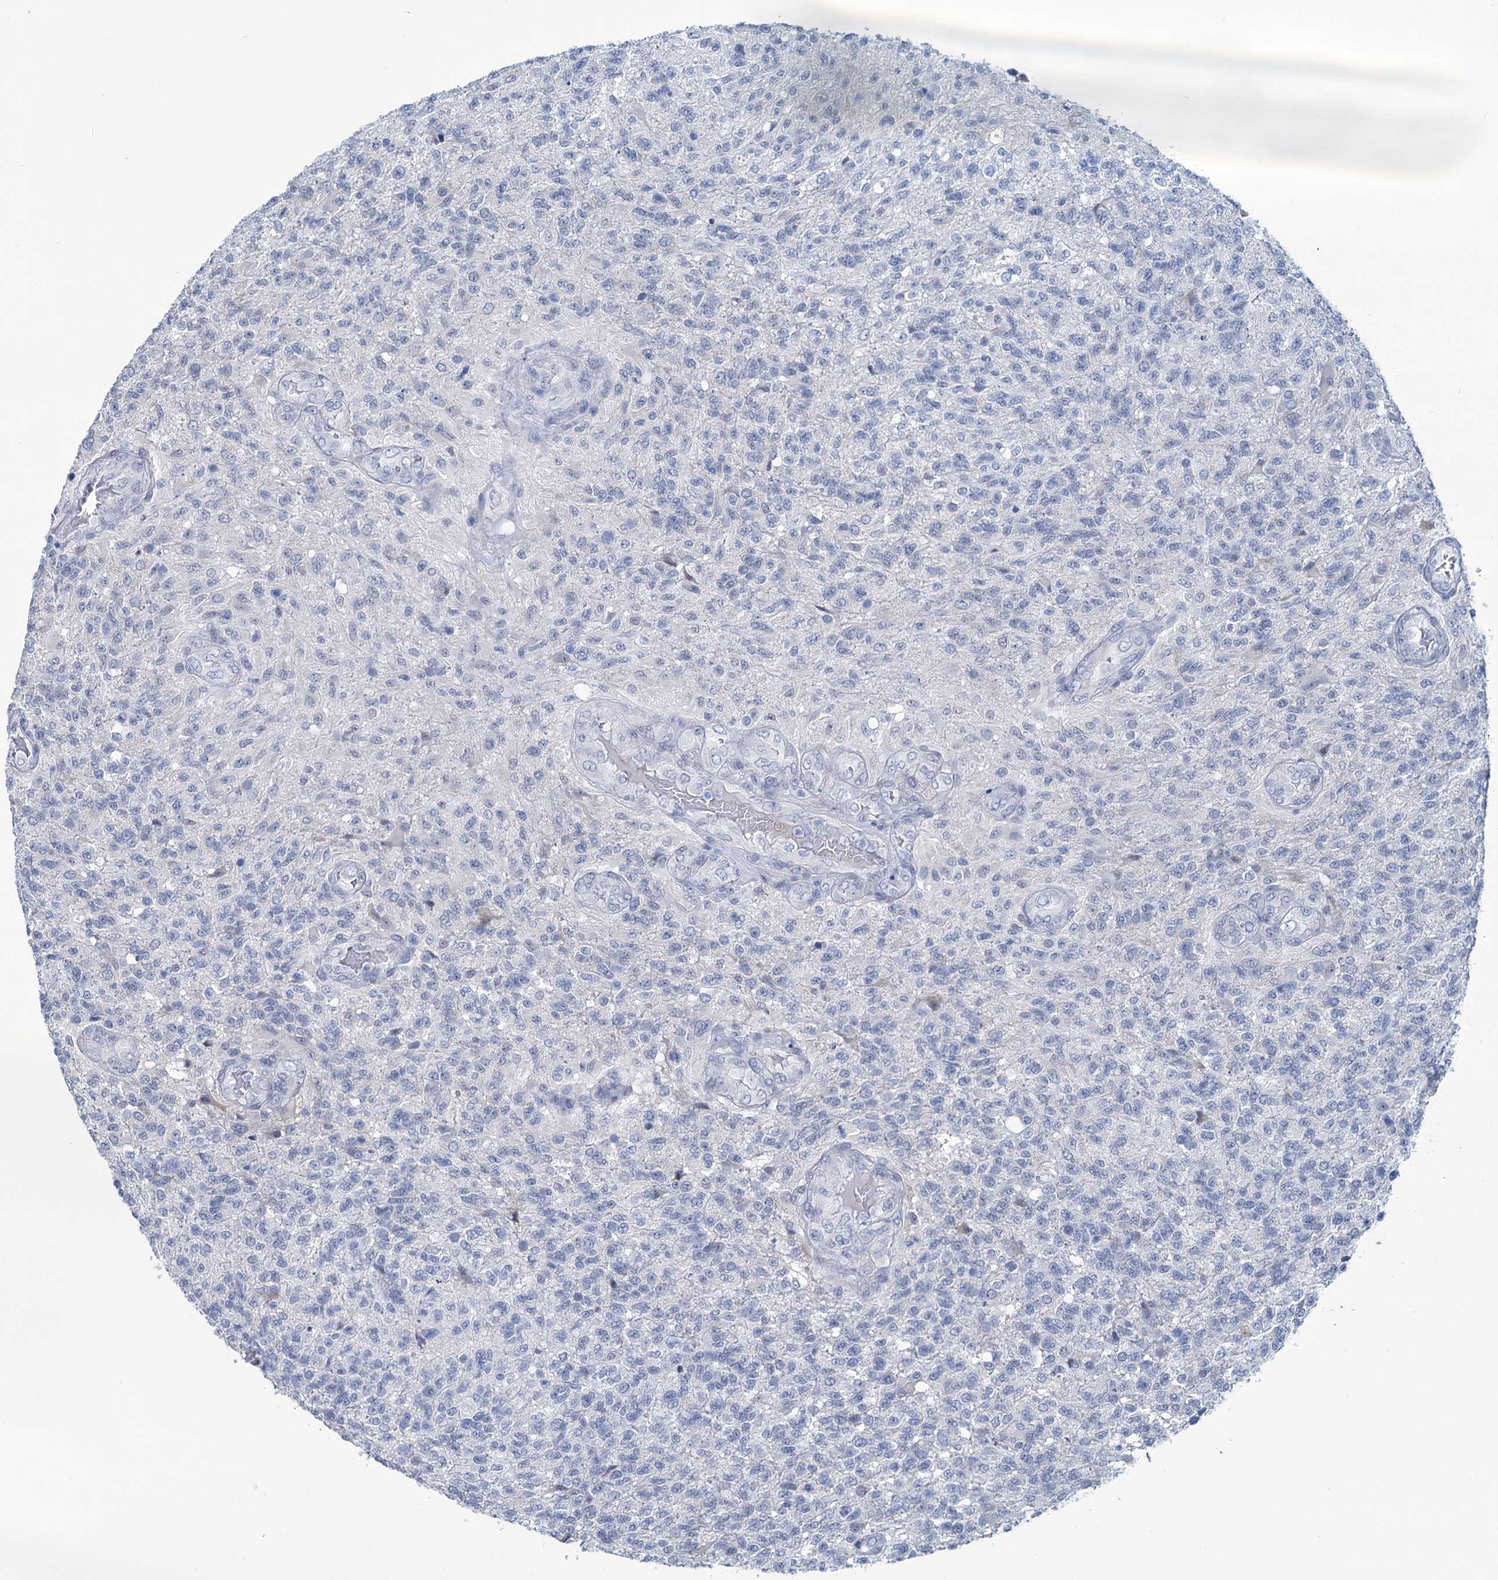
{"staining": {"intensity": "negative", "quantity": "none", "location": "none"}, "tissue": "glioma", "cell_type": "Tumor cells", "image_type": "cancer", "snomed": [{"axis": "morphology", "description": "Glioma, malignant, High grade"}, {"axis": "topography", "description": "Brain"}], "caption": "Protein analysis of malignant high-grade glioma demonstrates no significant expression in tumor cells.", "gene": "NEU3", "patient": {"sex": "male", "age": 56}}